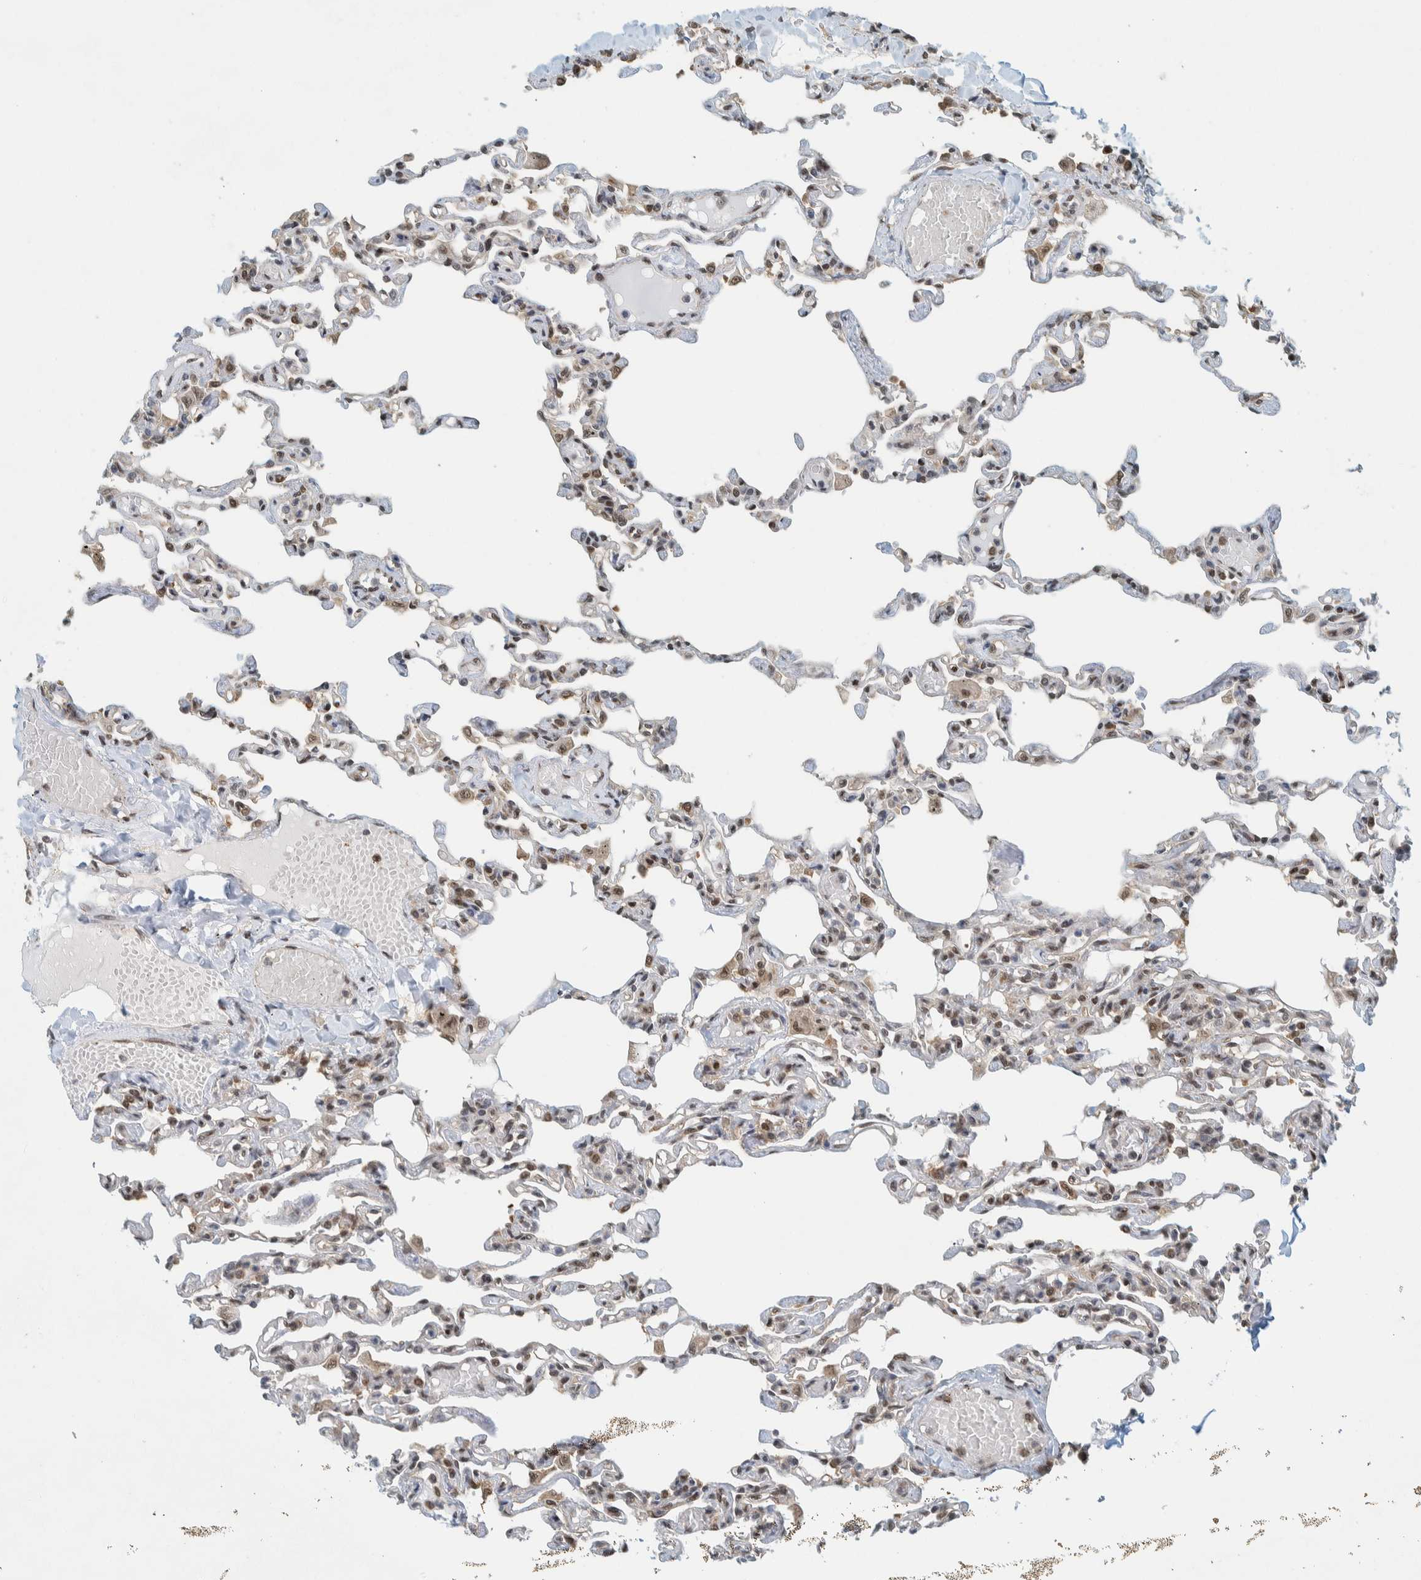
{"staining": {"intensity": "moderate", "quantity": "25%-75%", "location": "cytoplasmic/membranous,nuclear"}, "tissue": "lung", "cell_type": "Alveolar cells", "image_type": "normal", "snomed": [{"axis": "morphology", "description": "Normal tissue, NOS"}, {"axis": "topography", "description": "Lung"}], "caption": "The image reveals a brown stain indicating the presence of a protein in the cytoplasmic/membranous,nuclear of alveolar cells in lung. (DAB (3,3'-diaminobenzidine) = brown stain, brightfield microscopy at high magnification).", "gene": "COPS3", "patient": {"sex": "male", "age": 21}}